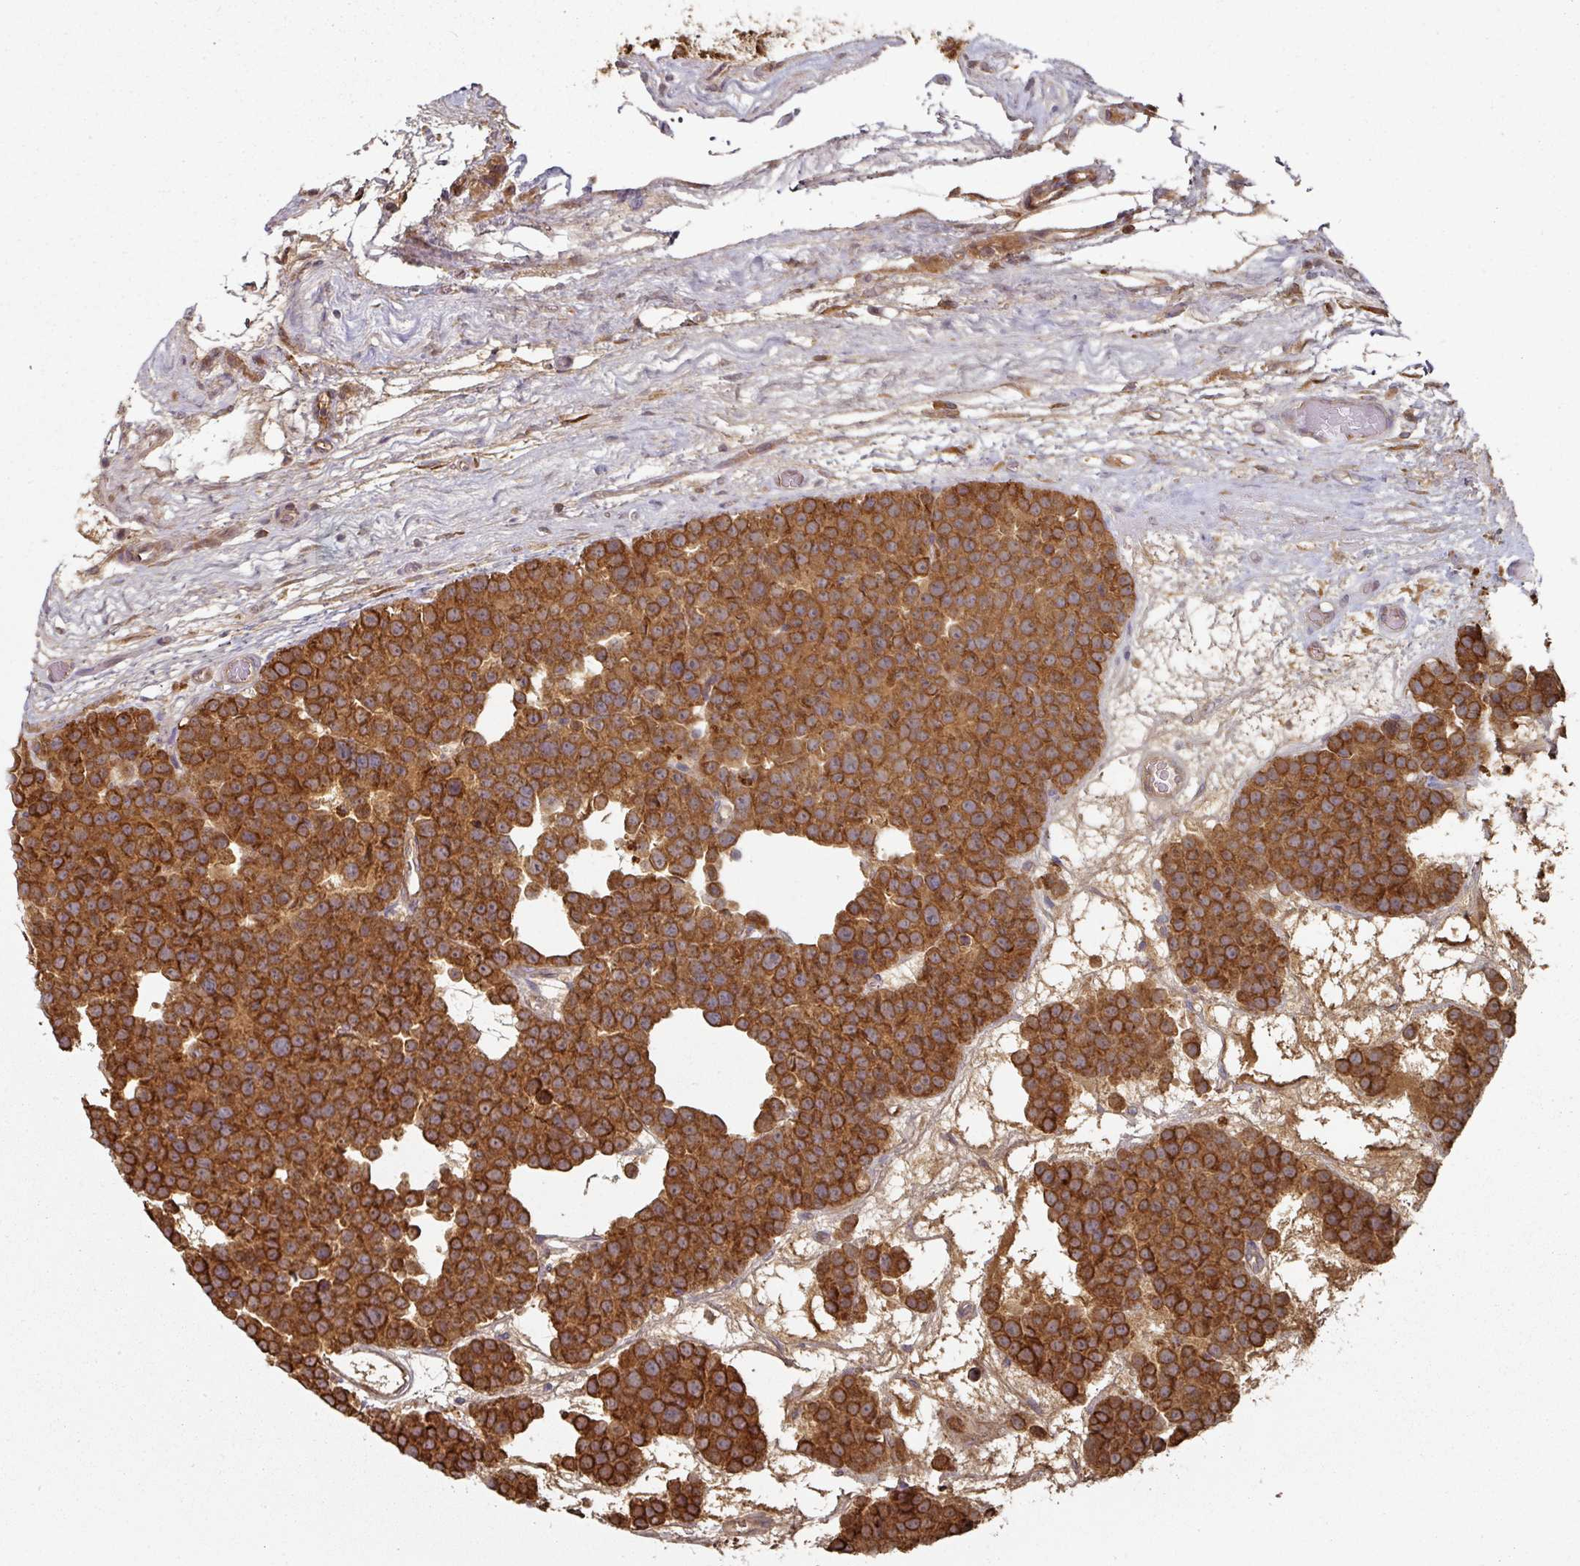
{"staining": {"intensity": "strong", "quantity": ">75%", "location": "cytoplasmic/membranous"}, "tissue": "testis cancer", "cell_type": "Tumor cells", "image_type": "cancer", "snomed": [{"axis": "morphology", "description": "Seminoma, NOS"}, {"axis": "topography", "description": "Testis"}], "caption": "The histopathology image reveals immunohistochemical staining of seminoma (testis). There is strong cytoplasmic/membranous expression is identified in approximately >75% of tumor cells.", "gene": "CEP95", "patient": {"sex": "male", "age": 71}}